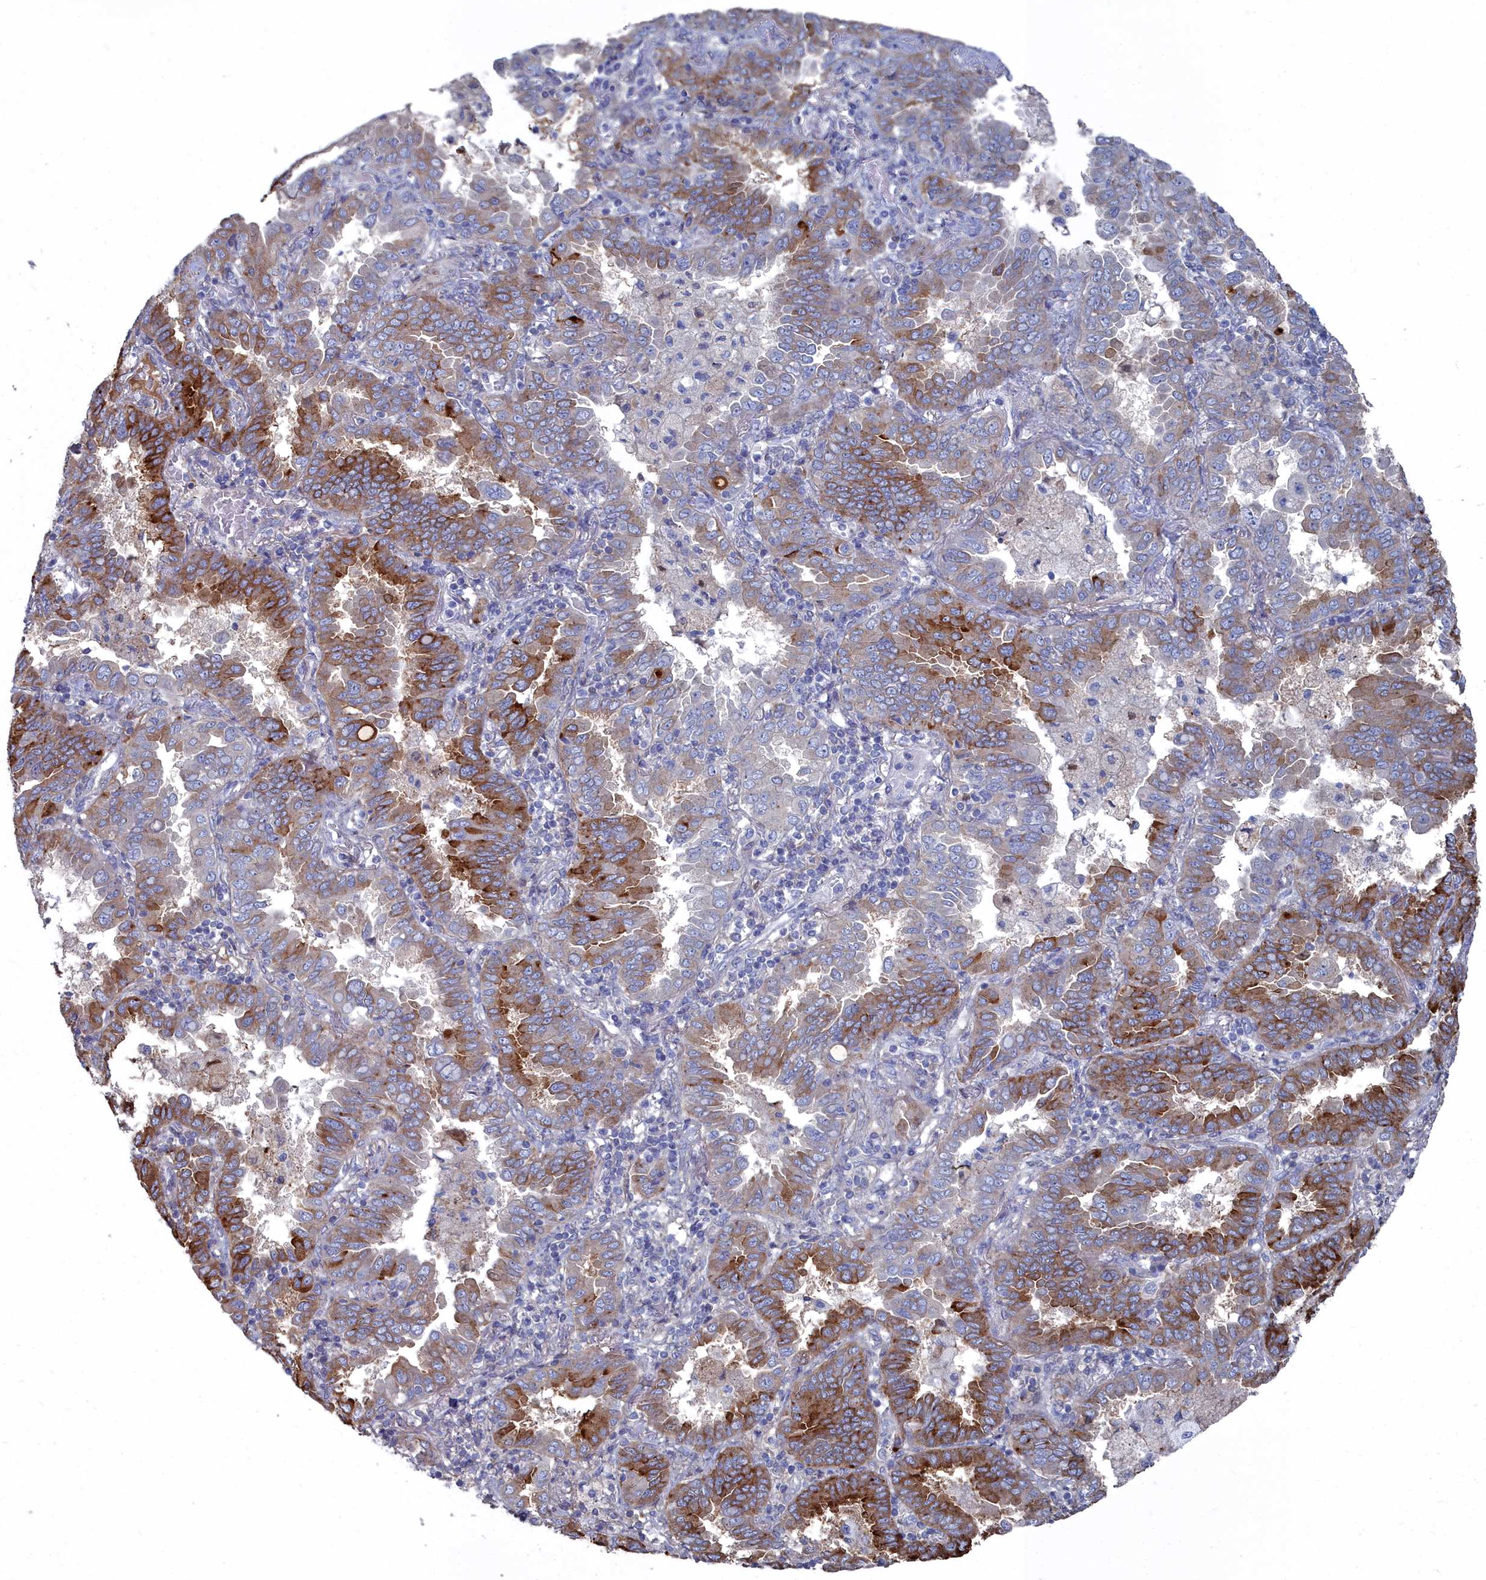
{"staining": {"intensity": "strong", "quantity": "25%-75%", "location": "cytoplasmic/membranous"}, "tissue": "lung cancer", "cell_type": "Tumor cells", "image_type": "cancer", "snomed": [{"axis": "morphology", "description": "Adenocarcinoma, NOS"}, {"axis": "topography", "description": "Lung"}], "caption": "This is an image of IHC staining of adenocarcinoma (lung), which shows strong positivity in the cytoplasmic/membranous of tumor cells.", "gene": "SHISAL2A", "patient": {"sex": "male", "age": 64}}